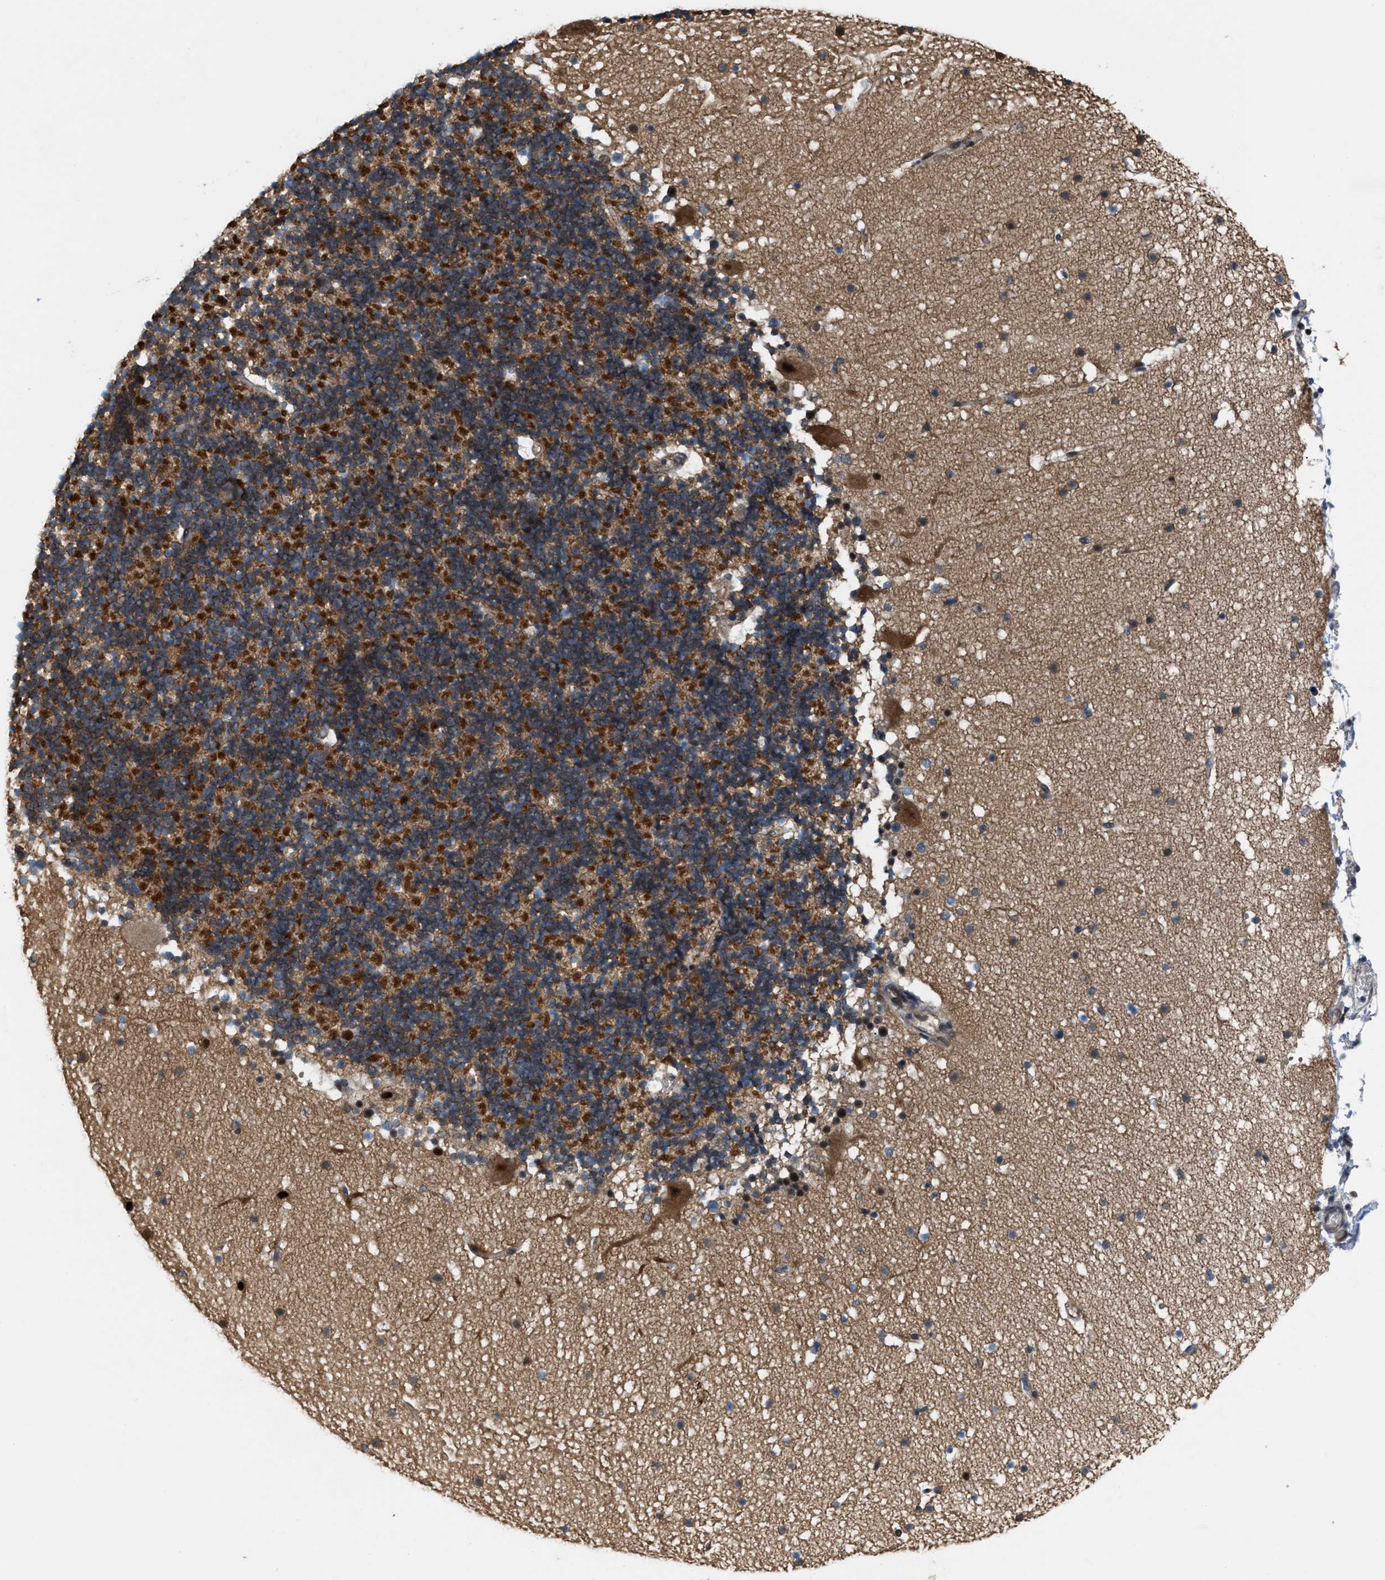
{"staining": {"intensity": "strong", "quantity": "25%-75%", "location": "cytoplasmic/membranous"}, "tissue": "cerebellum", "cell_type": "Cells in granular layer", "image_type": "normal", "snomed": [{"axis": "morphology", "description": "Normal tissue, NOS"}, {"axis": "topography", "description": "Cerebellum"}], "caption": "Human cerebellum stained for a protein (brown) displays strong cytoplasmic/membranous positive positivity in approximately 25%-75% of cells in granular layer.", "gene": "RFFL", "patient": {"sex": "male", "age": 57}}